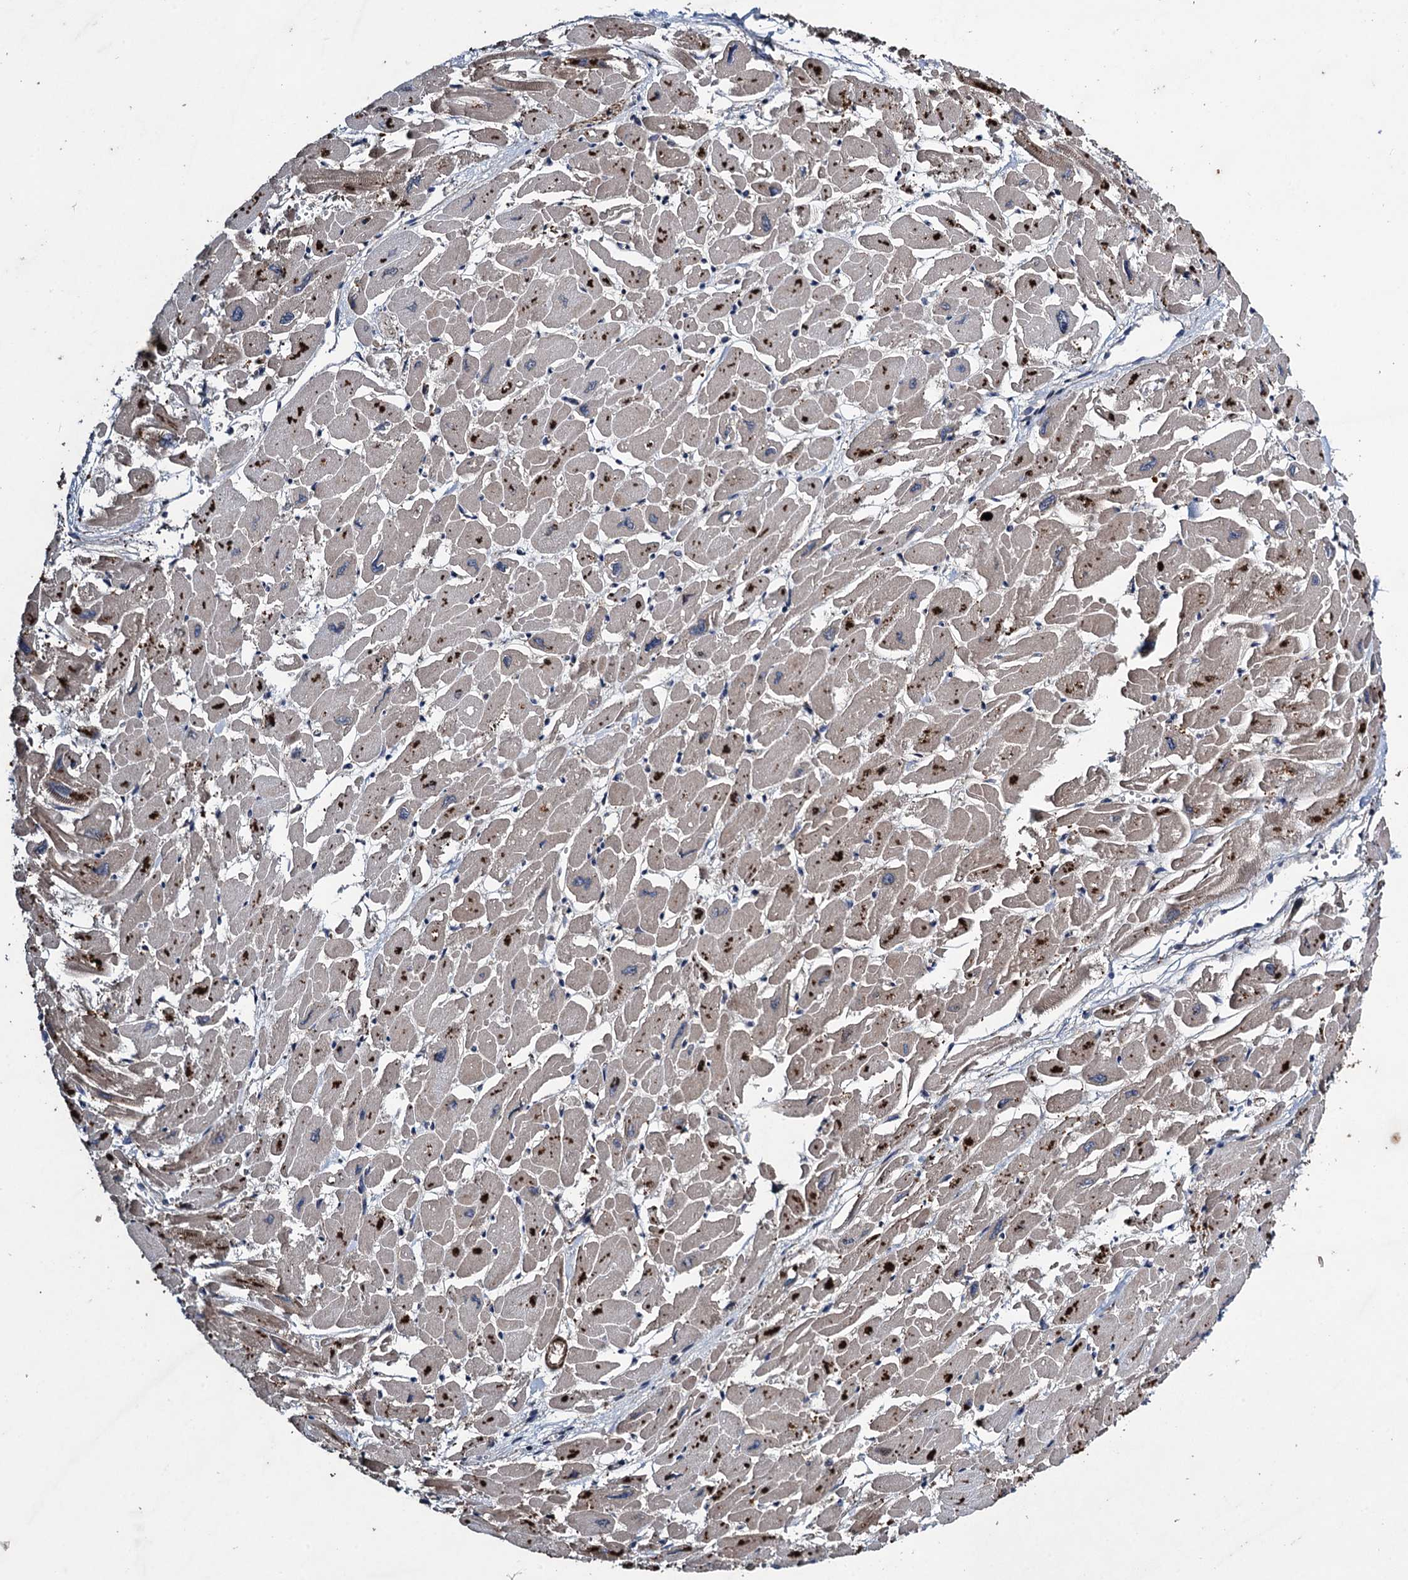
{"staining": {"intensity": "moderate", "quantity": "25%-75%", "location": "cytoplasmic/membranous"}, "tissue": "heart muscle", "cell_type": "Cardiomyocytes", "image_type": "normal", "snomed": [{"axis": "morphology", "description": "Normal tissue, NOS"}, {"axis": "topography", "description": "Heart"}], "caption": "Moderate cytoplasmic/membranous protein positivity is present in about 25%-75% of cardiomyocytes in heart muscle. The staining was performed using DAB to visualize the protein expression in brown, while the nuclei were stained in blue with hematoxylin (Magnification: 20x).", "gene": "CNTN5", "patient": {"sex": "male", "age": 54}}